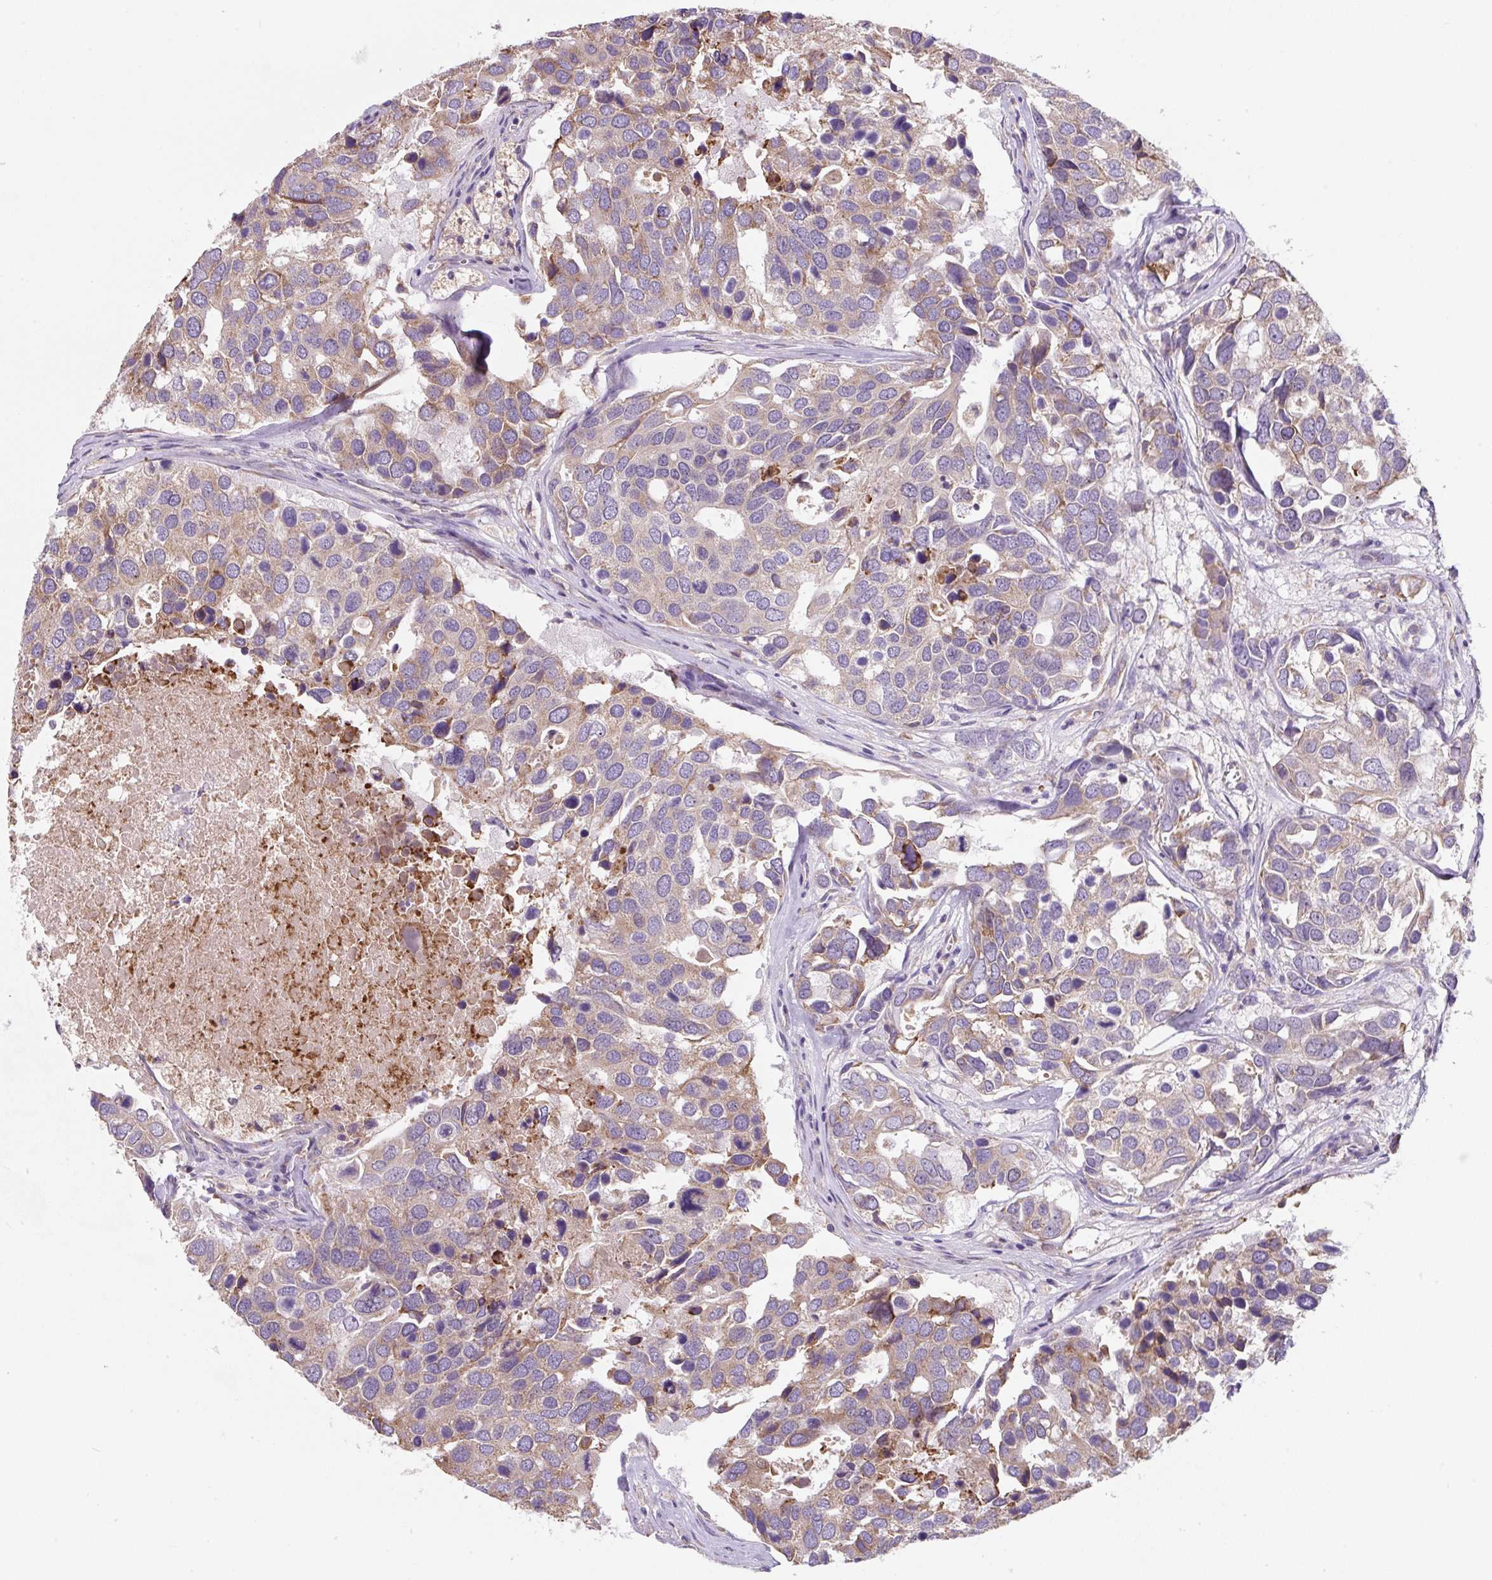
{"staining": {"intensity": "weak", "quantity": "25%-75%", "location": "cytoplasmic/membranous"}, "tissue": "breast cancer", "cell_type": "Tumor cells", "image_type": "cancer", "snomed": [{"axis": "morphology", "description": "Duct carcinoma"}, {"axis": "topography", "description": "Breast"}], "caption": "Immunohistochemistry (IHC) of human breast invasive ductal carcinoma reveals low levels of weak cytoplasmic/membranous expression in approximately 25%-75% of tumor cells.", "gene": "FZD5", "patient": {"sex": "female", "age": 83}}